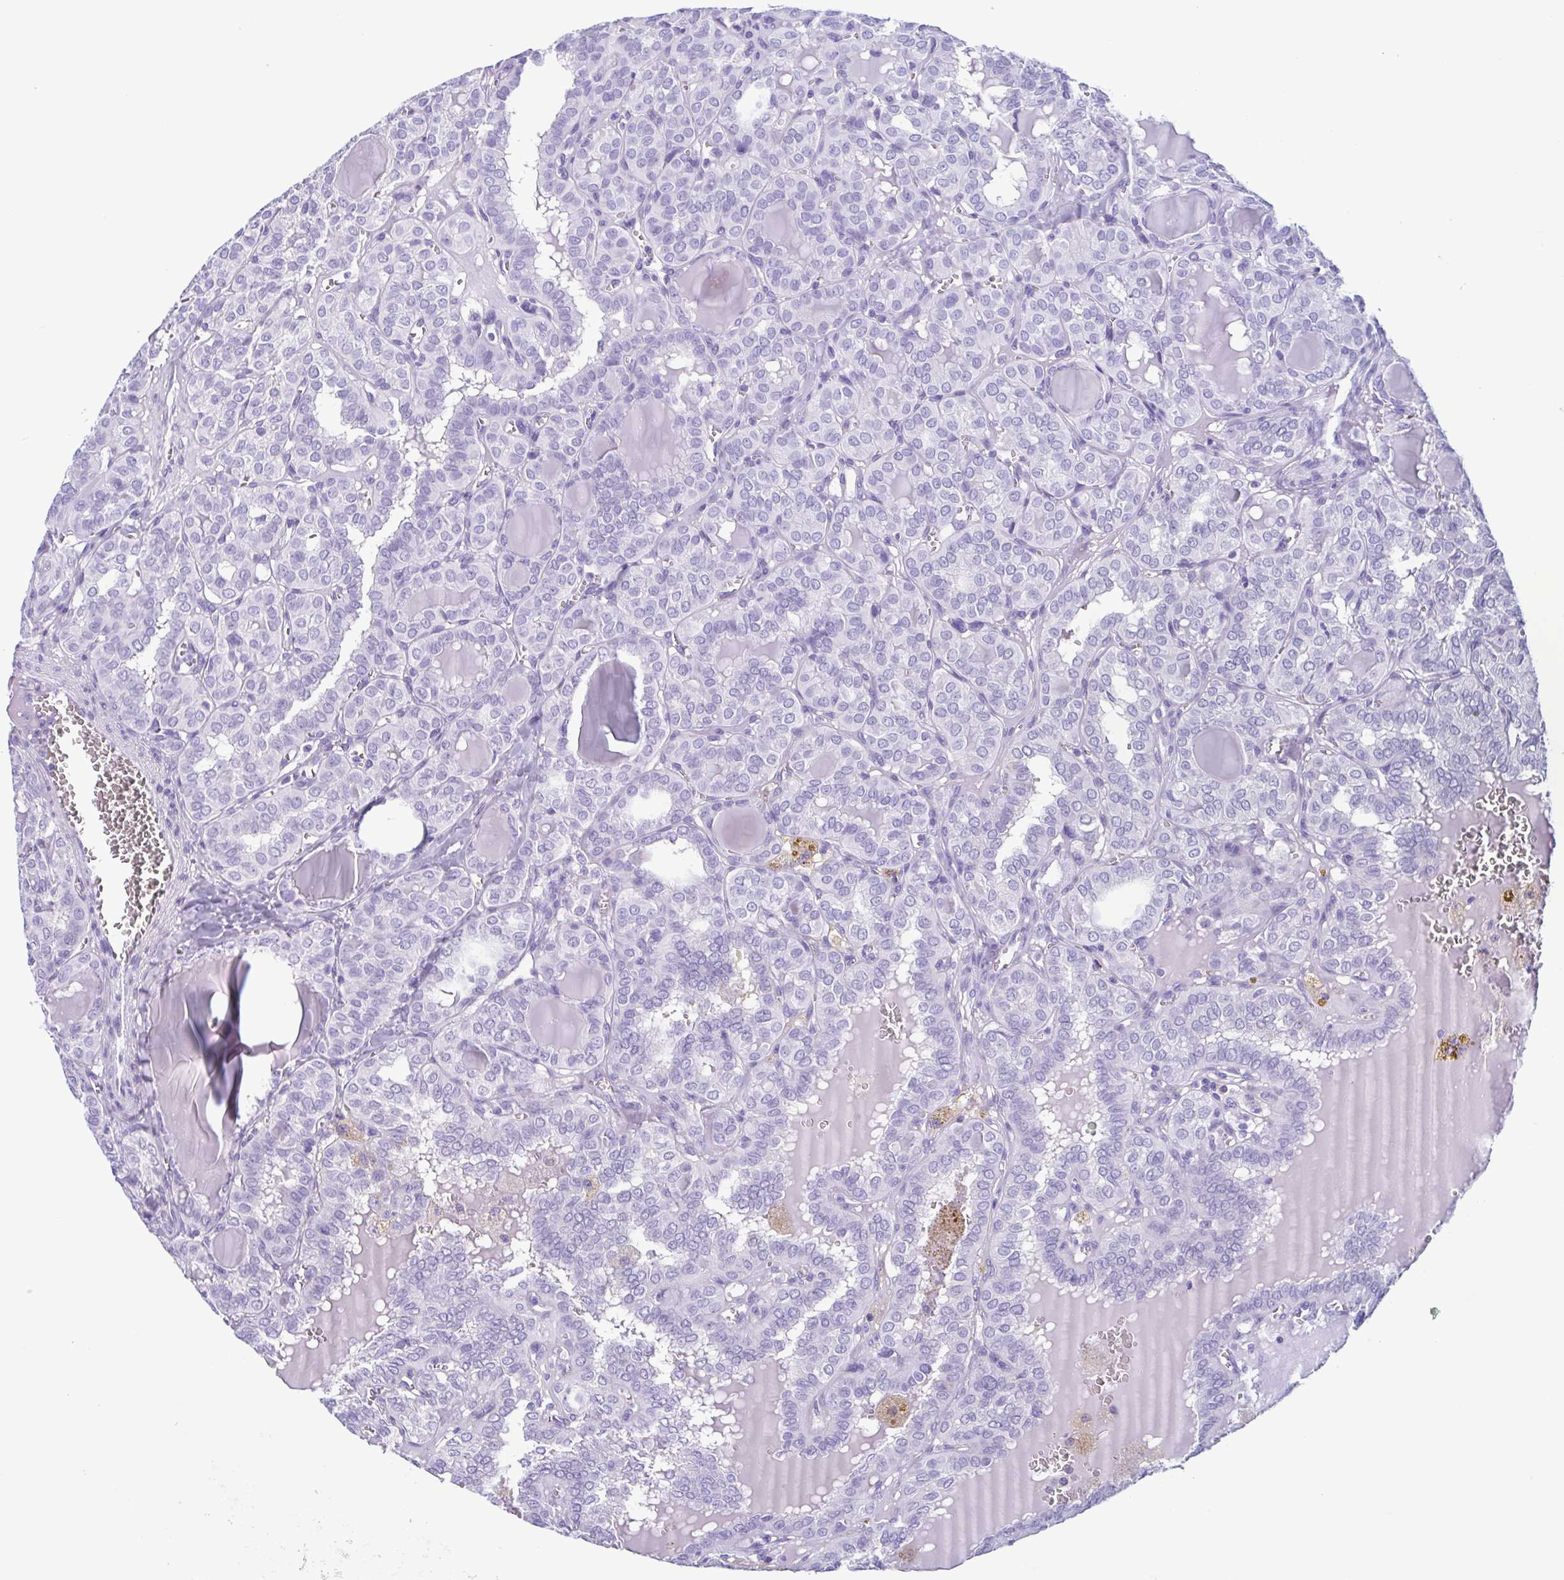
{"staining": {"intensity": "negative", "quantity": "none", "location": "none"}, "tissue": "thyroid cancer", "cell_type": "Tumor cells", "image_type": "cancer", "snomed": [{"axis": "morphology", "description": "Papillary adenocarcinoma, NOS"}, {"axis": "topography", "description": "Thyroid gland"}], "caption": "High power microscopy image of an immunohistochemistry (IHC) image of papillary adenocarcinoma (thyroid), revealing no significant positivity in tumor cells.", "gene": "LTF", "patient": {"sex": "female", "age": 41}}